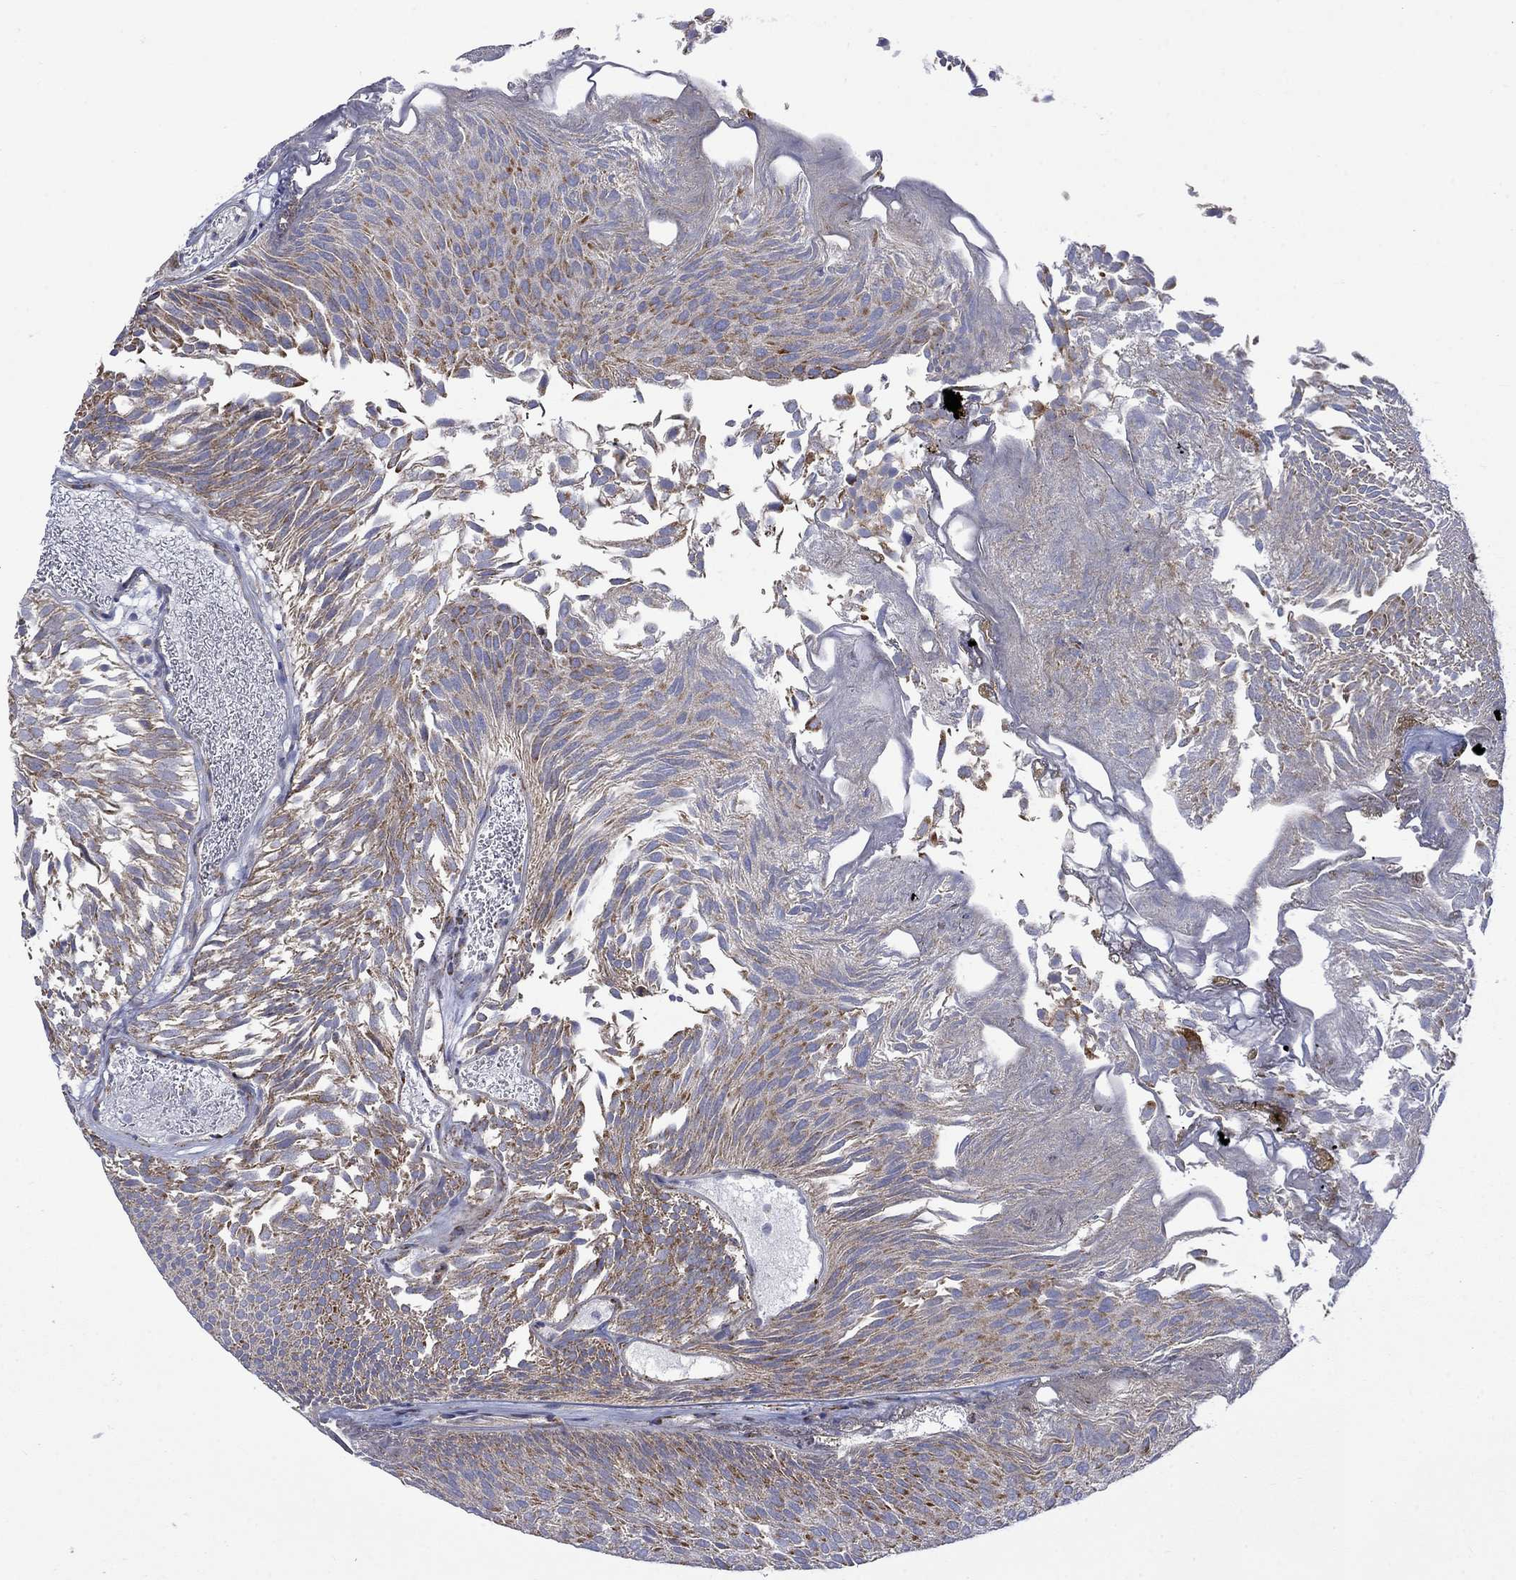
{"staining": {"intensity": "moderate", "quantity": "25%-75%", "location": "cytoplasmic/membranous"}, "tissue": "urothelial cancer", "cell_type": "Tumor cells", "image_type": "cancer", "snomed": [{"axis": "morphology", "description": "Urothelial carcinoma, Low grade"}, {"axis": "topography", "description": "Urinary bladder"}], "caption": "Protein staining reveals moderate cytoplasmic/membranous expression in about 25%-75% of tumor cells in urothelial cancer.", "gene": "CISD1", "patient": {"sex": "male", "age": 52}}